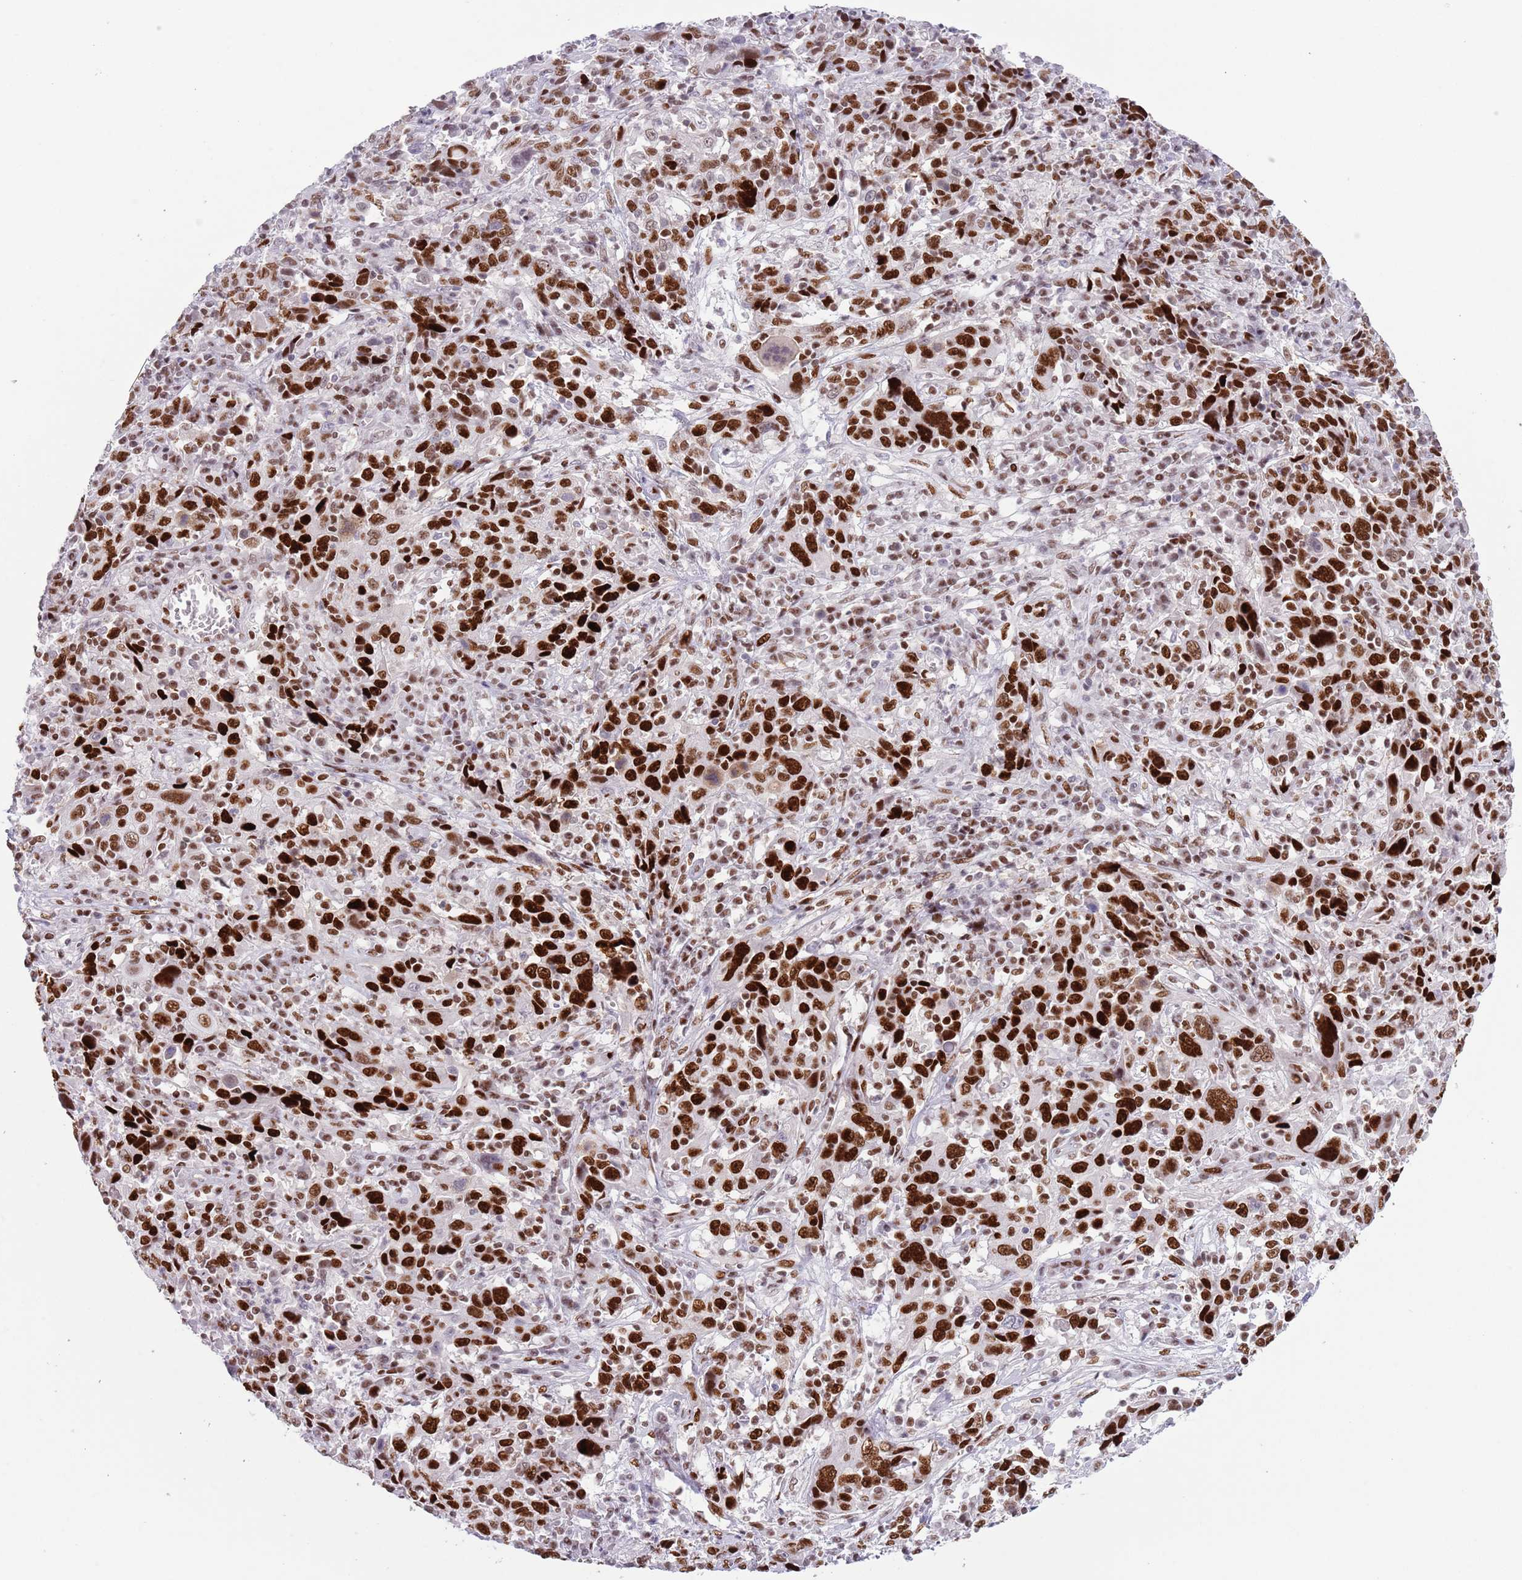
{"staining": {"intensity": "strong", "quantity": ">75%", "location": "nuclear"}, "tissue": "cervical cancer", "cell_type": "Tumor cells", "image_type": "cancer", "snomed": [{"axis": "morphology", "description": "Squamous cell carcinoma, NOS"}, {"axis": "topography", "description": "Cervix"}], "caption": "Immunohistochemistry (IHC) histopathology image of squamous cell carcinoma (cervical) stained for a protein (brown), which demonstrates high levels of strong nuclear staining in approximately >75% of tumor cells.", "gene": "MFSD10", "patient": {"sex": "female", "age": 46}}